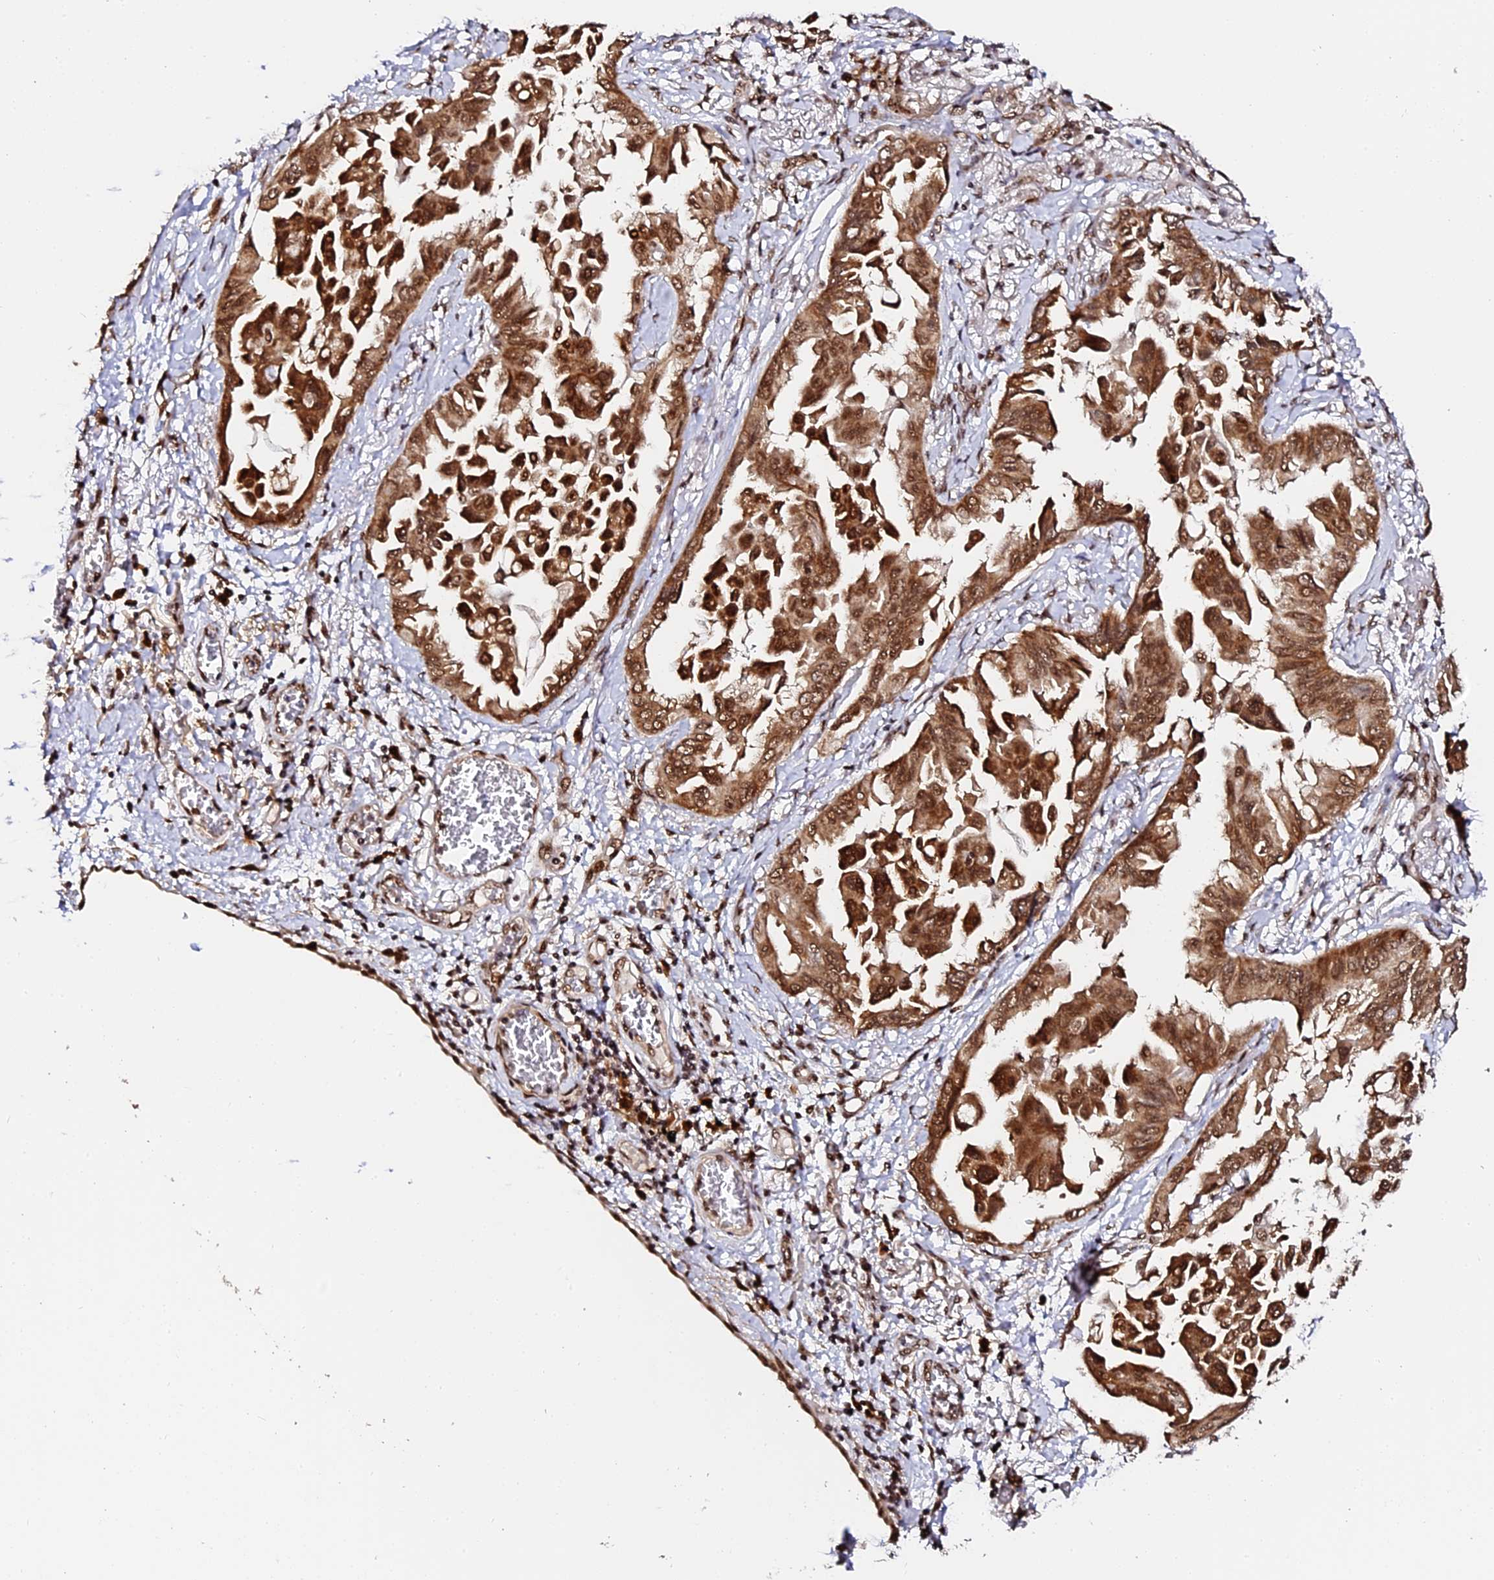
{"staining": {"intensity": "moderate", "quantity": ">75%", "location": "cytoplasmic/membranous,nuclear"}, "tissue": "lung cancer", "cell_type": "Tumor cells", "image_type": "cancer", "snomed": [{"axis": "morphology", "description": "Adenocarcinoma, NOS"}, {"axis": "topography", "description": "Lung"}], "caption": "Immunohistochemistry of lung cancer displays medium levels of moderate cytoplasmic/membranous and nuclear expression in about >75% of tumor cells.", "gene": "MCRS1", "patient": {"sex": "female", "age": 67}}